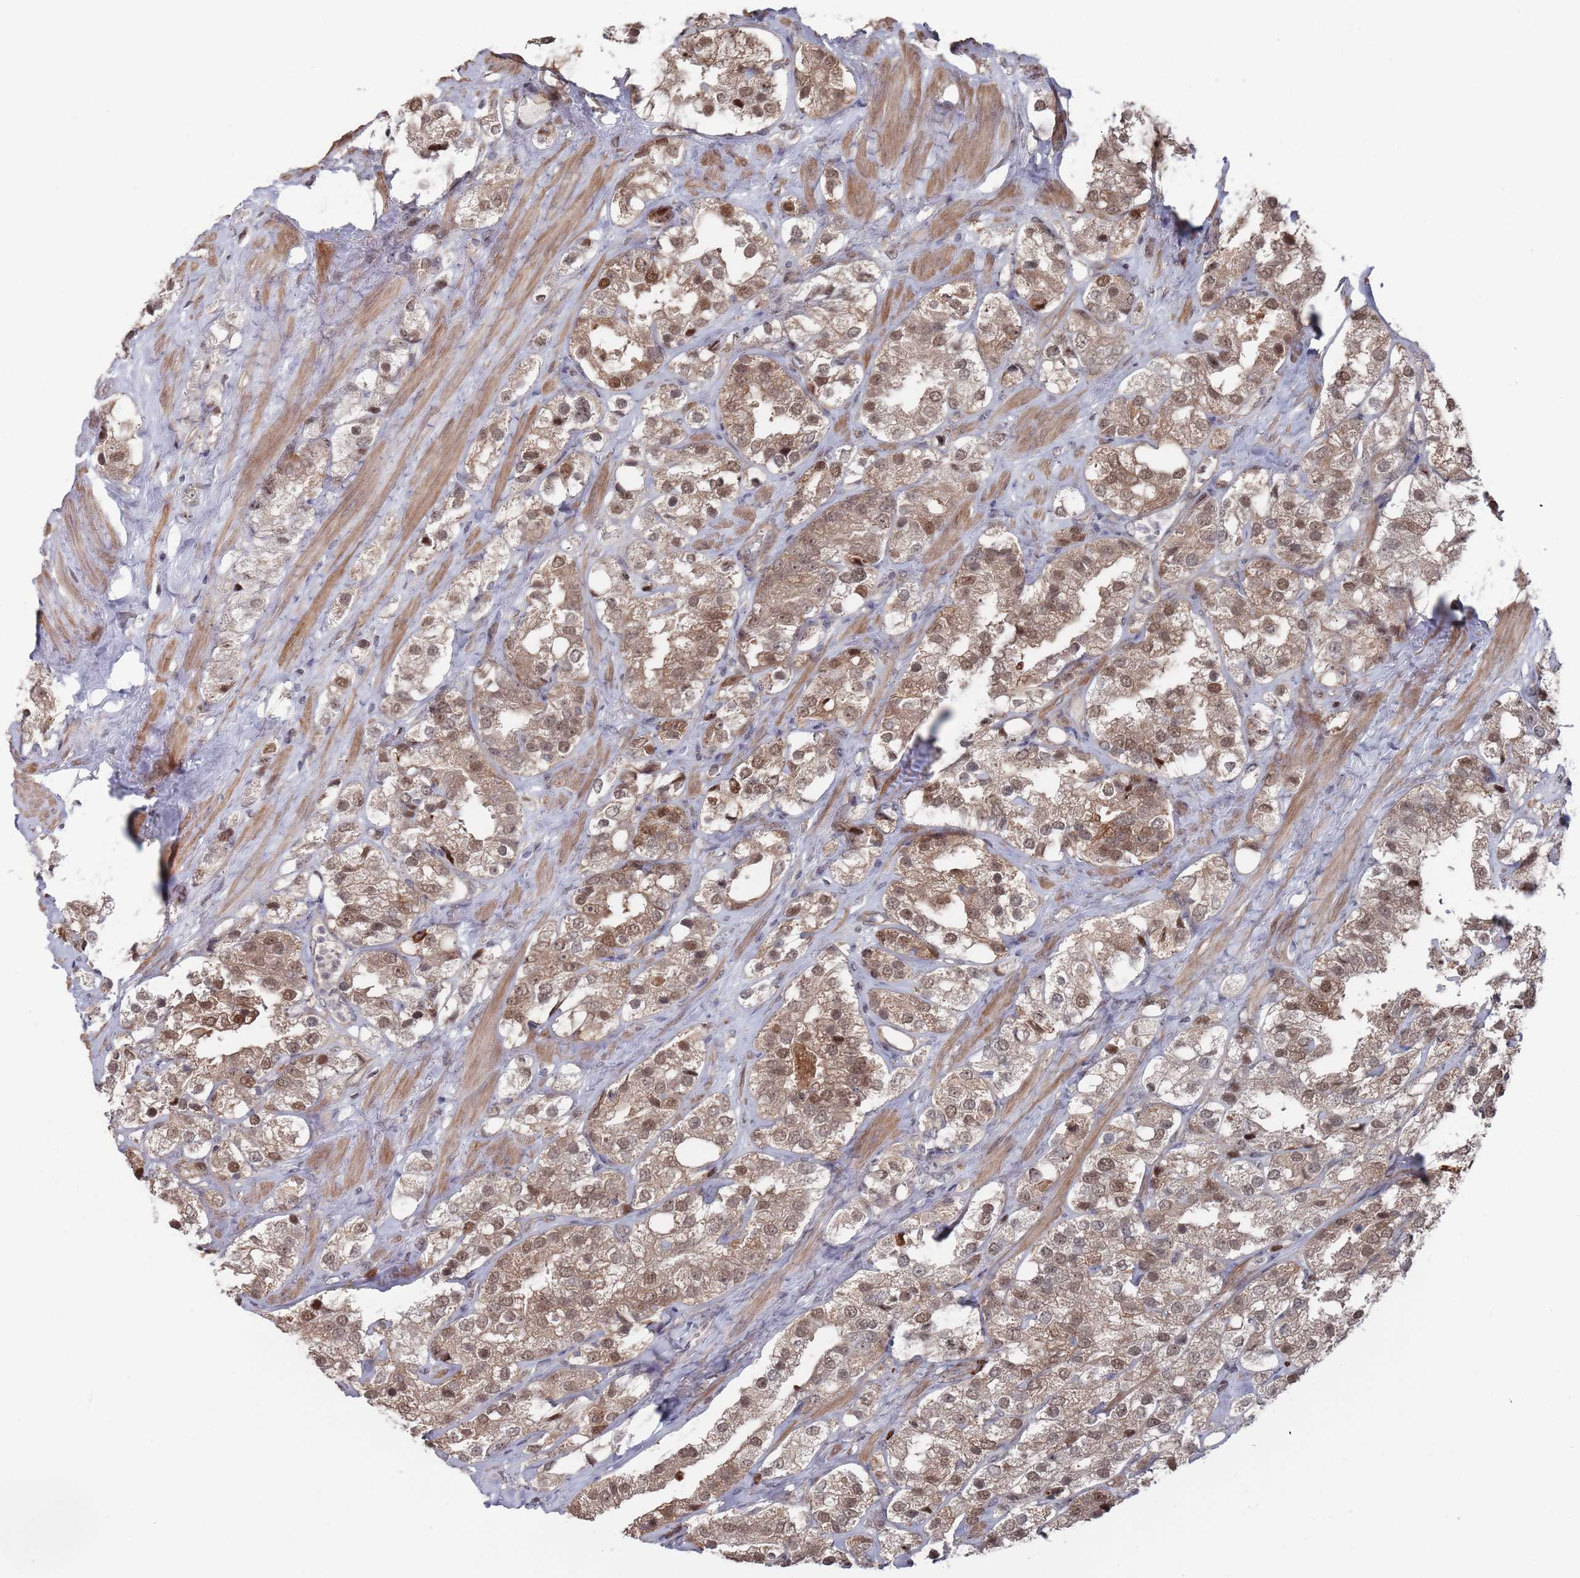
{"staining": {"intensity": "moderate", "quantity": ">75%", "location": "cytoplasmic/membranous,nuclear"}, "tissue": "prostate cancer", "cell_type": "Tumor cells", "image_type": "cancer", "snomed": [{"axis": "morphology", "description": "Adenocarcinoma, NOS"}, {"axis": "topography", "description": "Prostate"}], "caption": "Immunohistochemical staining of human prostate adenocarcinoma shows medium levels of moderate cytoplasmic/membranous and nuclear protein positivity in about >75% of tumor cells.", "gene": "DGKD", "patient": {"sex": "male", "age": 79}}